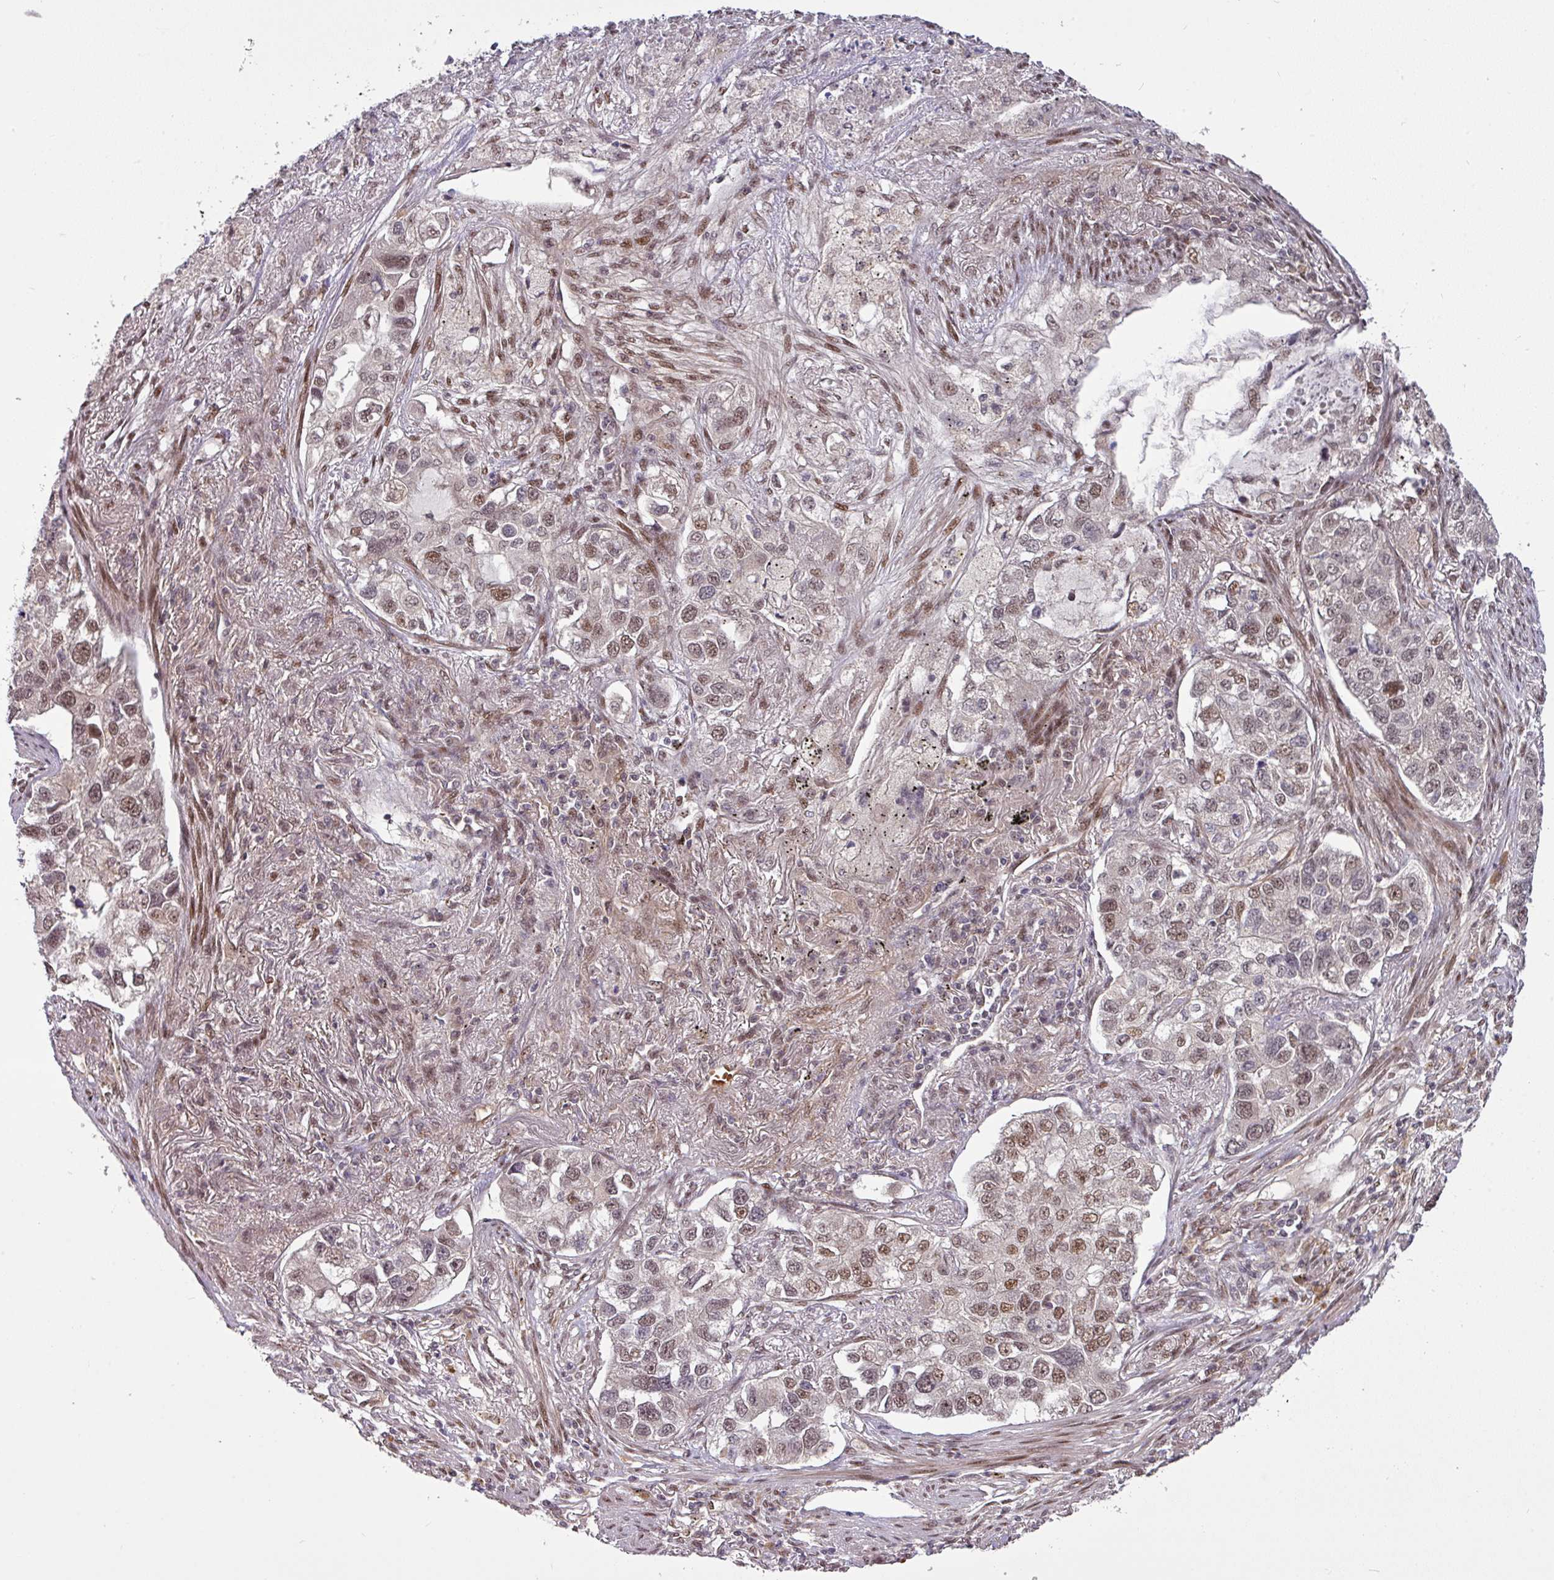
{"staining": {"intensity": "moderate", "quantity": "25%-75%", "location": "nuclear"}, "tissue": "lung cancer", "cell_type": "Tumor cells", "image_type": "cancer", "snomed": [{"axis": "morphology", "description": "Adenocarcinoma, NOS"}, {"axis": "topography", "description": "Lung"}], "caption": "Adenocarcinoma (lung) stained with DAB immunohistochemistry reveals medium levels of moderate nuclear positivity in about 25%-75% of tumor cells.", "gene": "CIC", "patient": {"sex": "male", "age": 49}}